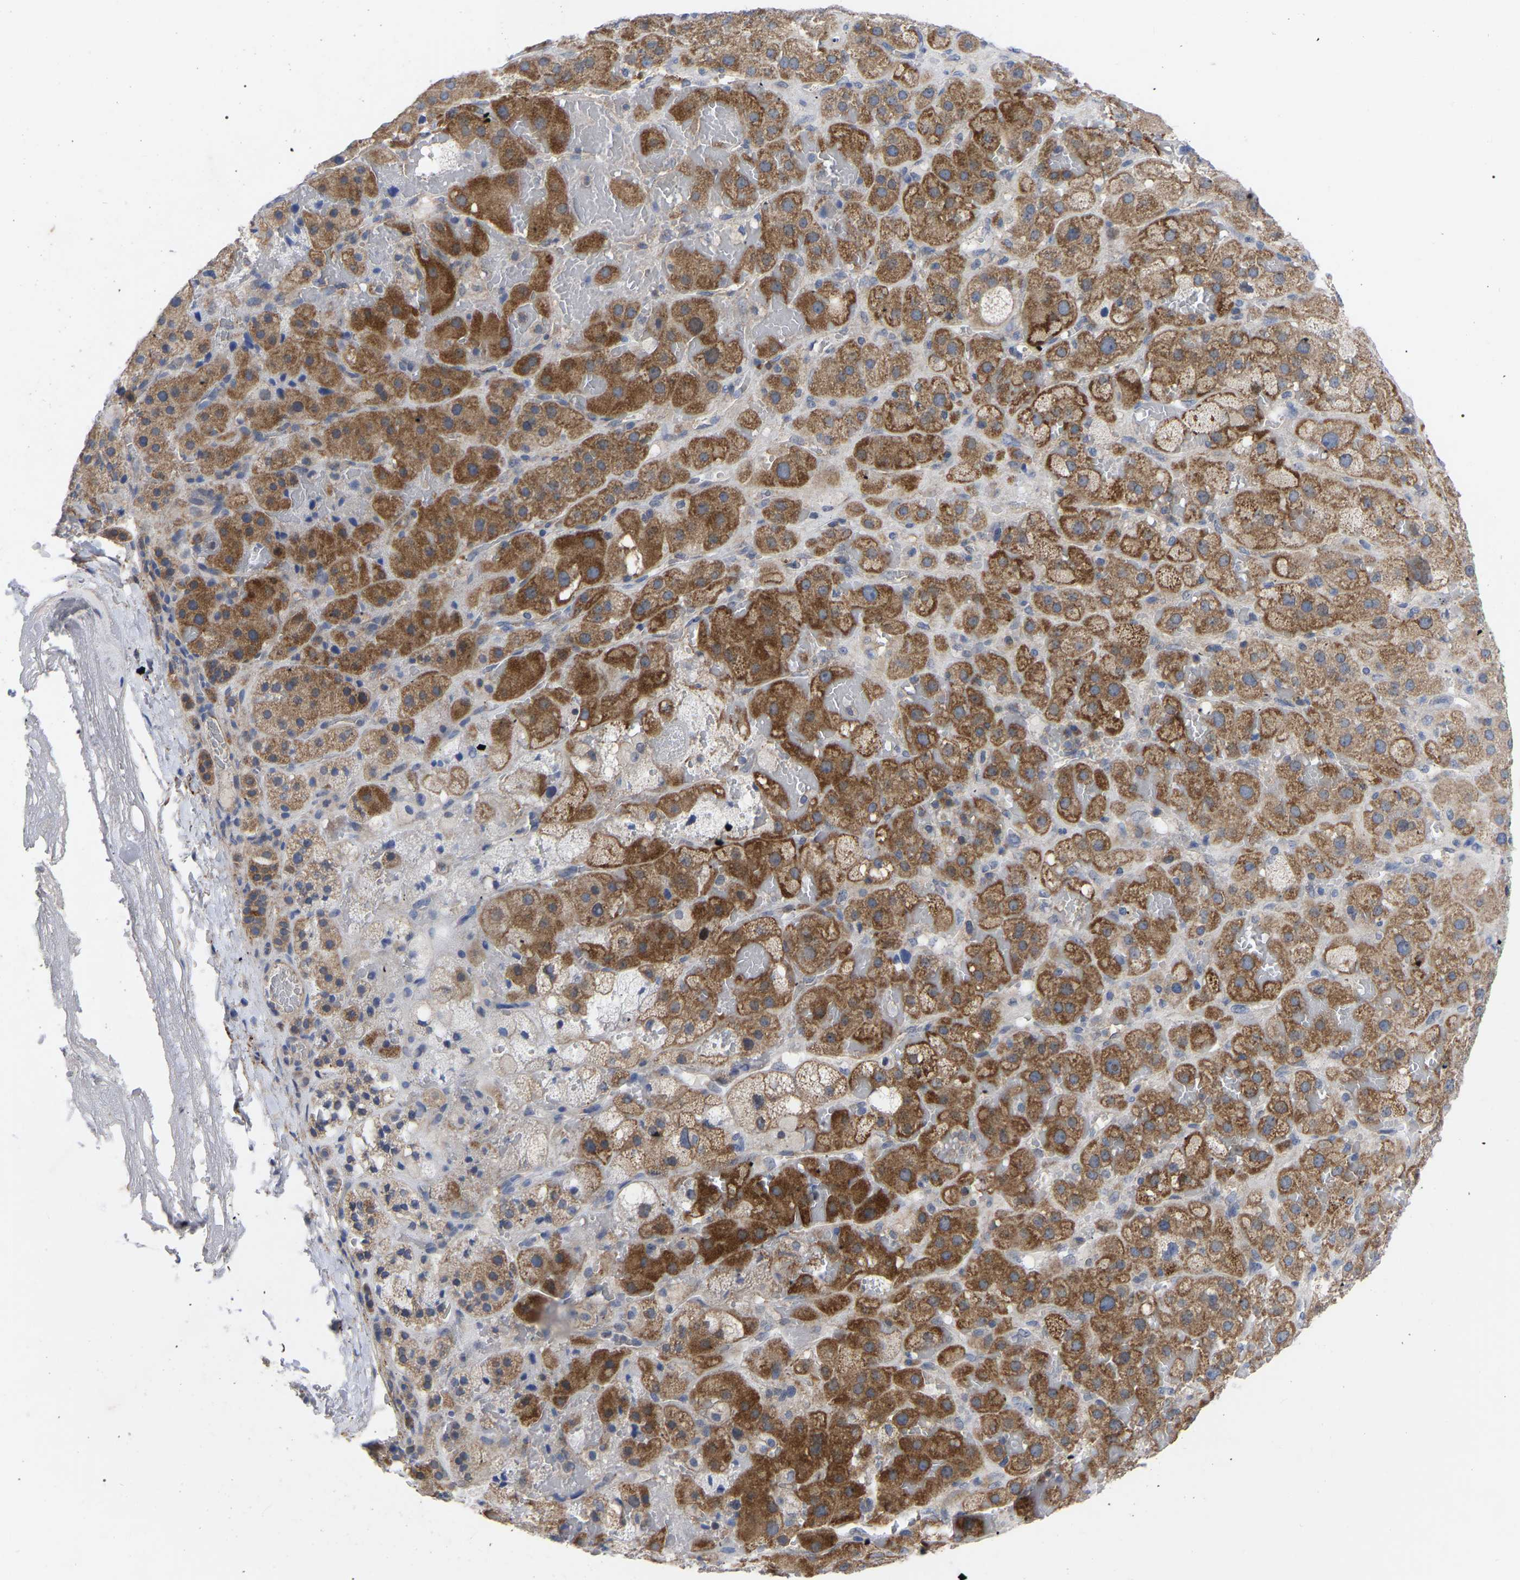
{"staining": {"intensity": "strong", "quantity": "25%-75%", "location": "cytoplasmic/membranous"}, "tissue": "adrenal gland", "cell_type": "Glandular cells", "image_type": "normal", "snomed": [{"axis": "morphology", "description": "Normal tissue, NOS"}, {"axis": "topography", "description": "Adrenal gland"}], "caption": "Brown immunohistochemical staining in benign adrenal gland demonstrates strong cytoplasmic/membranous positivity in about 25%-75% of glandular cells.", "gene": "TCP1", "patient": {"sex": "female", "age": 47}}